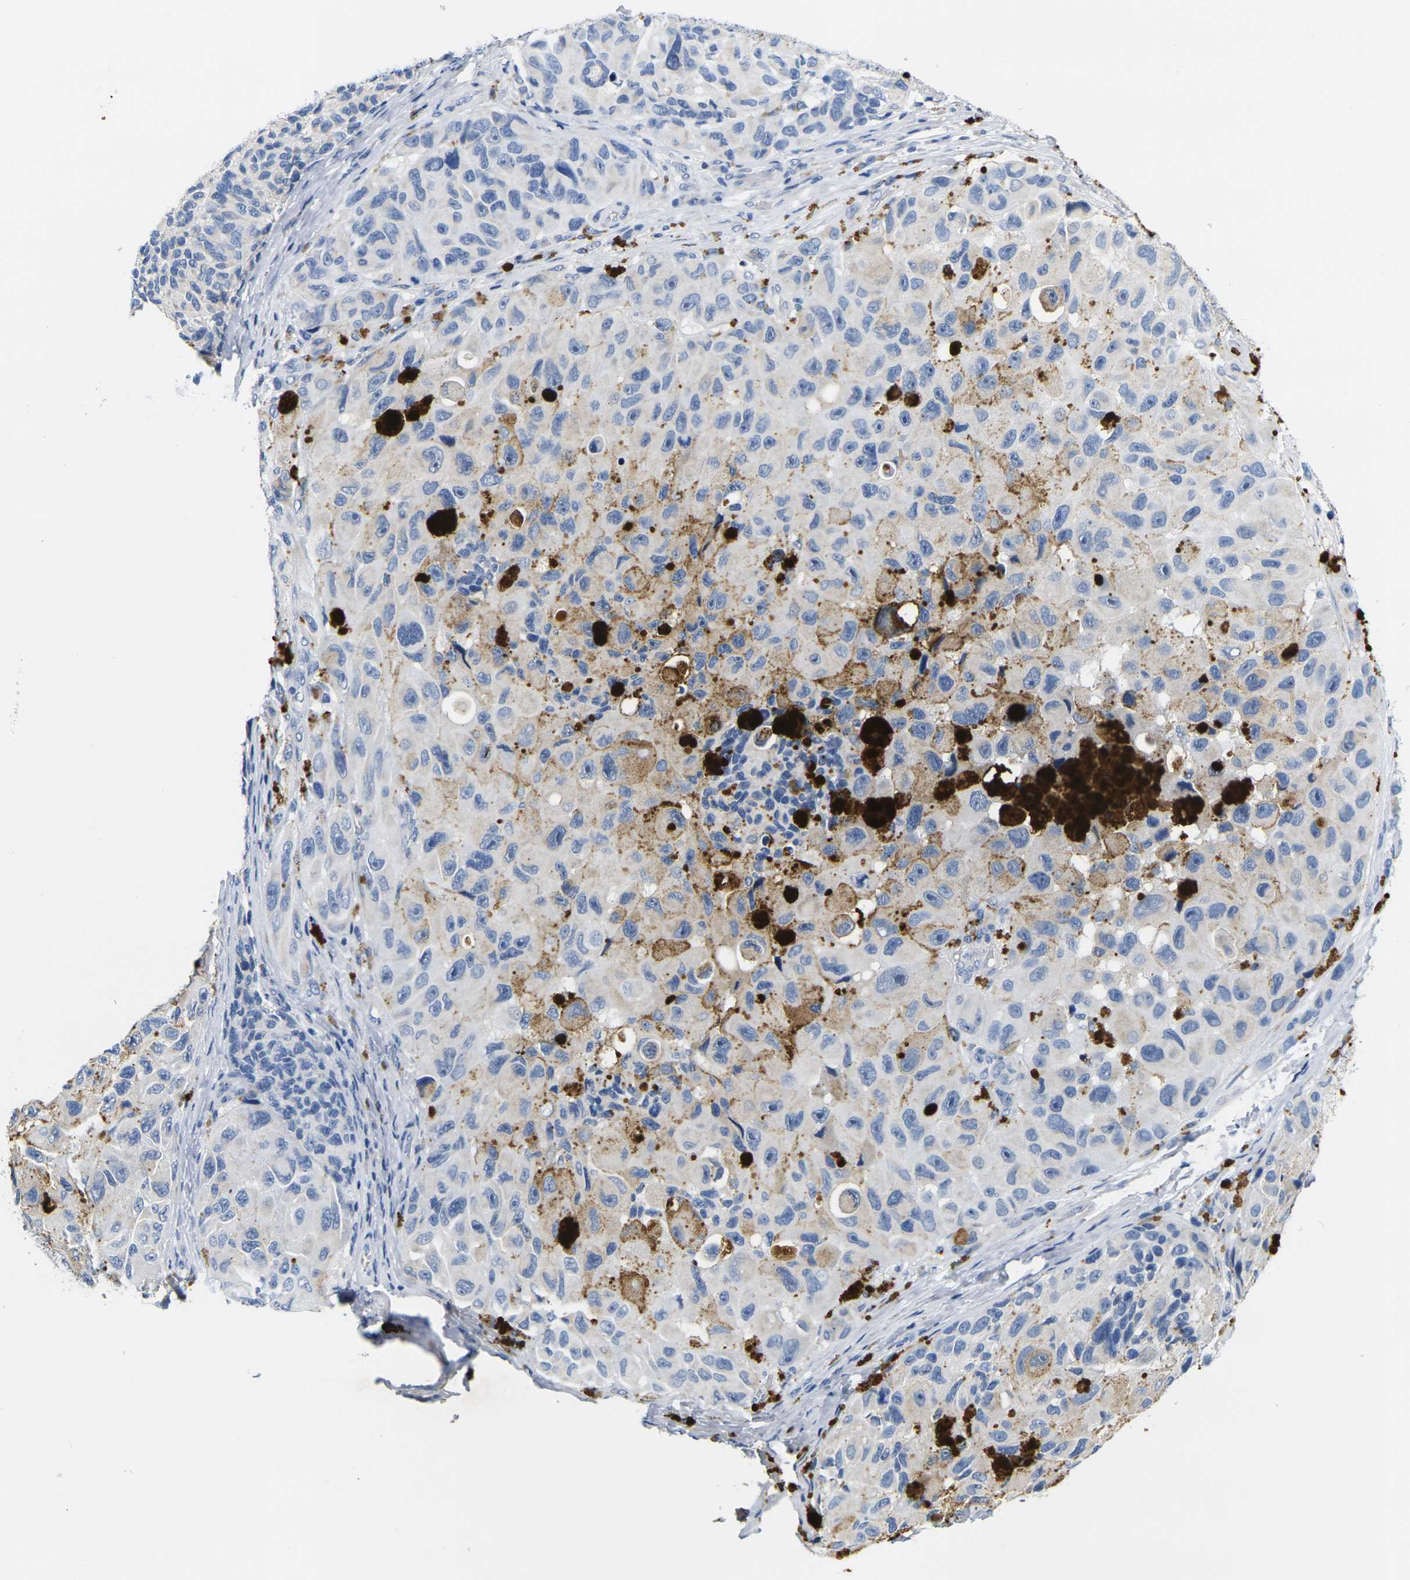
{"staining": {"intensity": "negative", "quantity": "none", "location": "none"}, "tissue": "melanoma", "cell_type": "Tumor cells", "image_type": "cancer", "snomed": [{"axis": "morphology", "description": "Malignant melanoma, NOS"}, {"axis": "topography", "description": "Skin"}], "caption": "The micrograph reveals no significant staining in tumor cells of malignant melanoma. The staining is performed using DAB (3,3'-diaminobenzidine) brown chromogen with nuclei counter-stained in using hematoxylin.", "gene": "NOCT", "patient": {"sex": "female", "age": 73}}